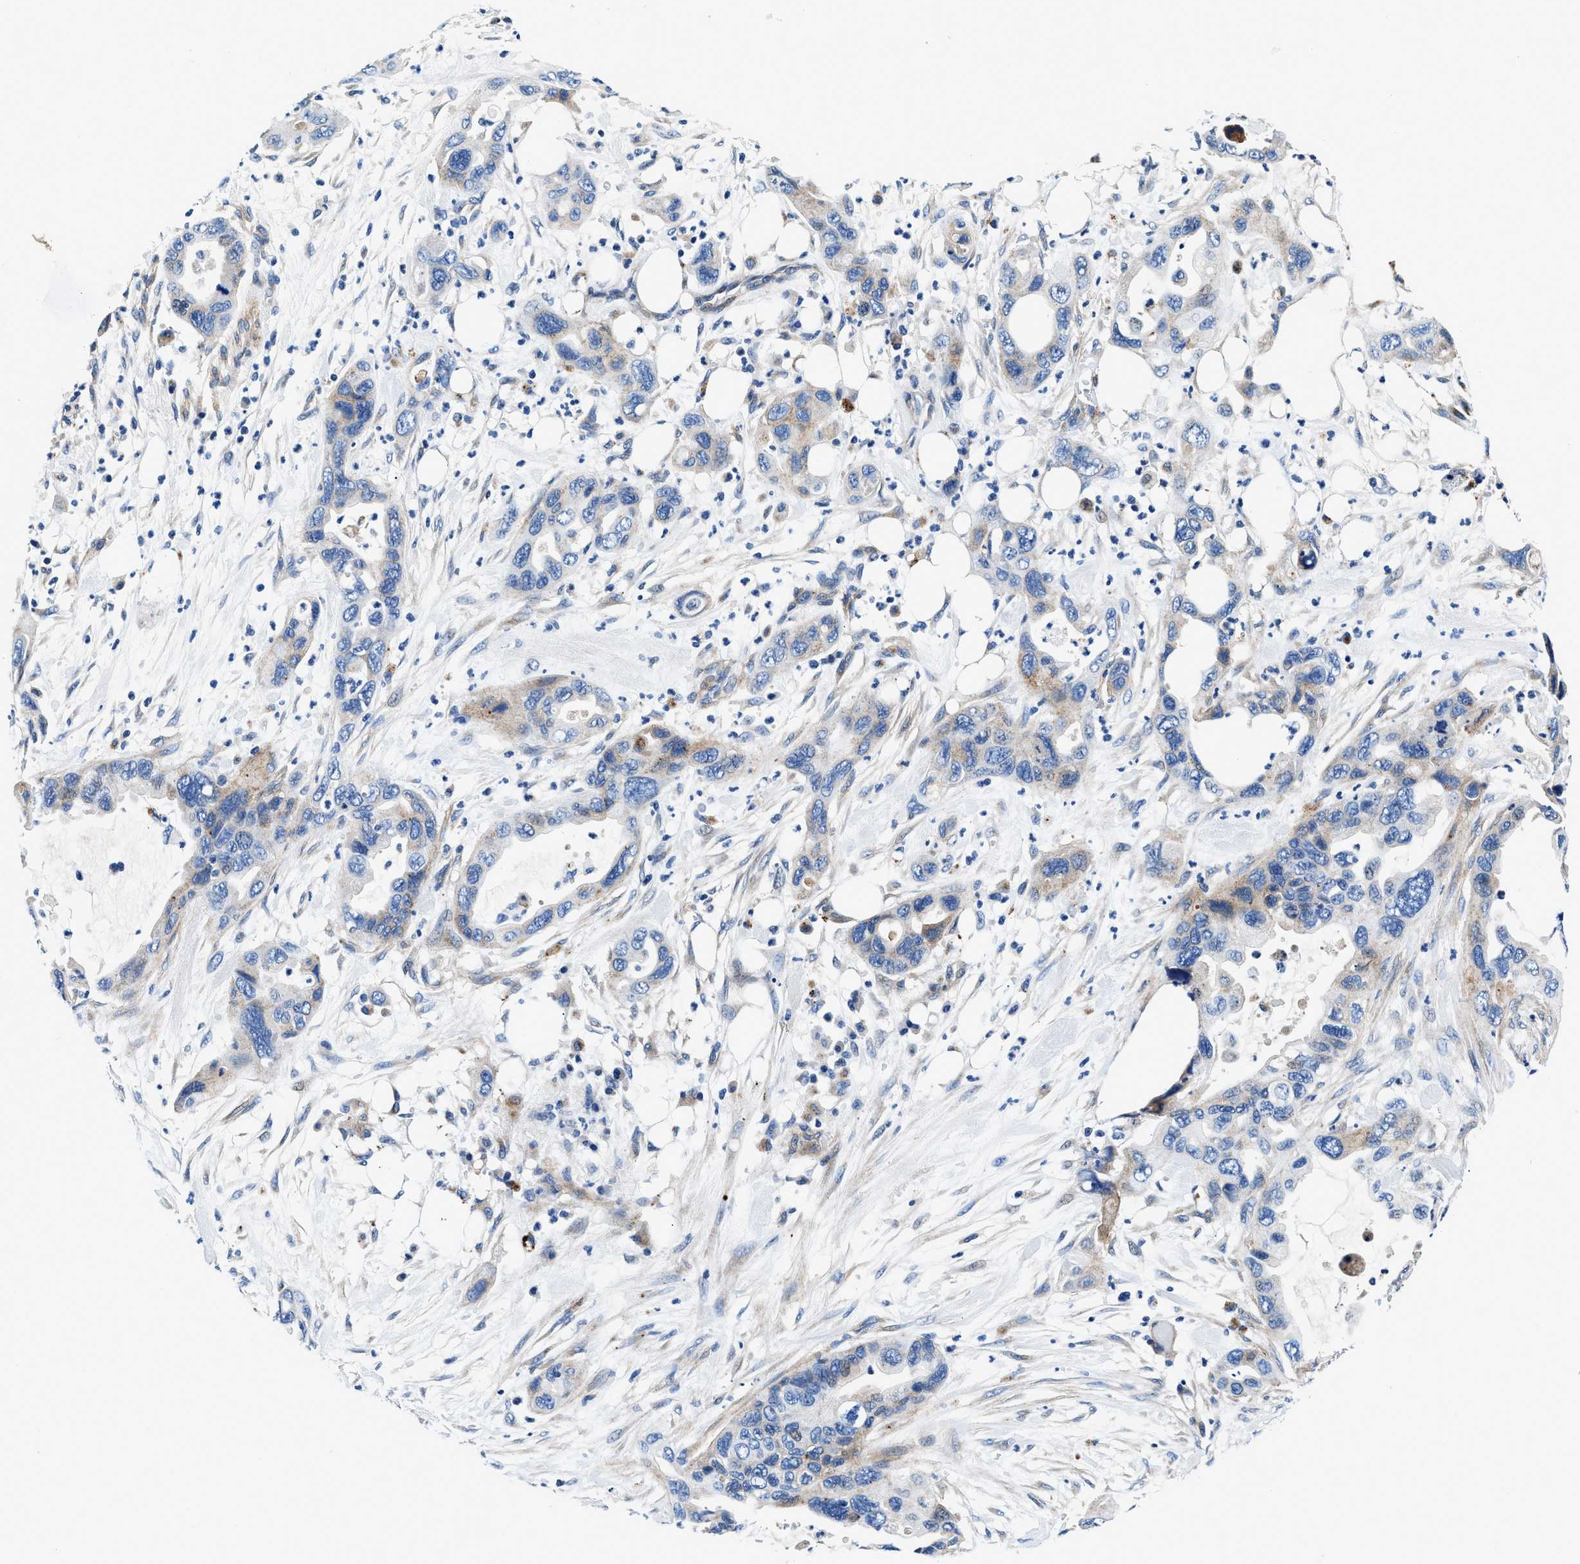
{"staining": {"intensity": "weak", "quantity": "<25%", "location": "cytoplasmic/membranous"}, "tissue": "pancreatic cancer", "cell_type": "Tumor cells", "image_type": "cancer", "snomed": [{"axis": "morphology", "description": "Adenocarcinoma, NOS"}, {"axis": "topography", "description": "Pancreas"}], "caption": "DAB (3,3'-diaminobenzidine) immunohistochemical staining of adenocarcinoma (pancreatic) exhibits no significant staining in tumor cells. The staining is performed using DAB brown chromogen with nuclei counter-stained in using hematoxylin.", "gene": "DAG1", "patient": {"sex": "female", "age": 71}}